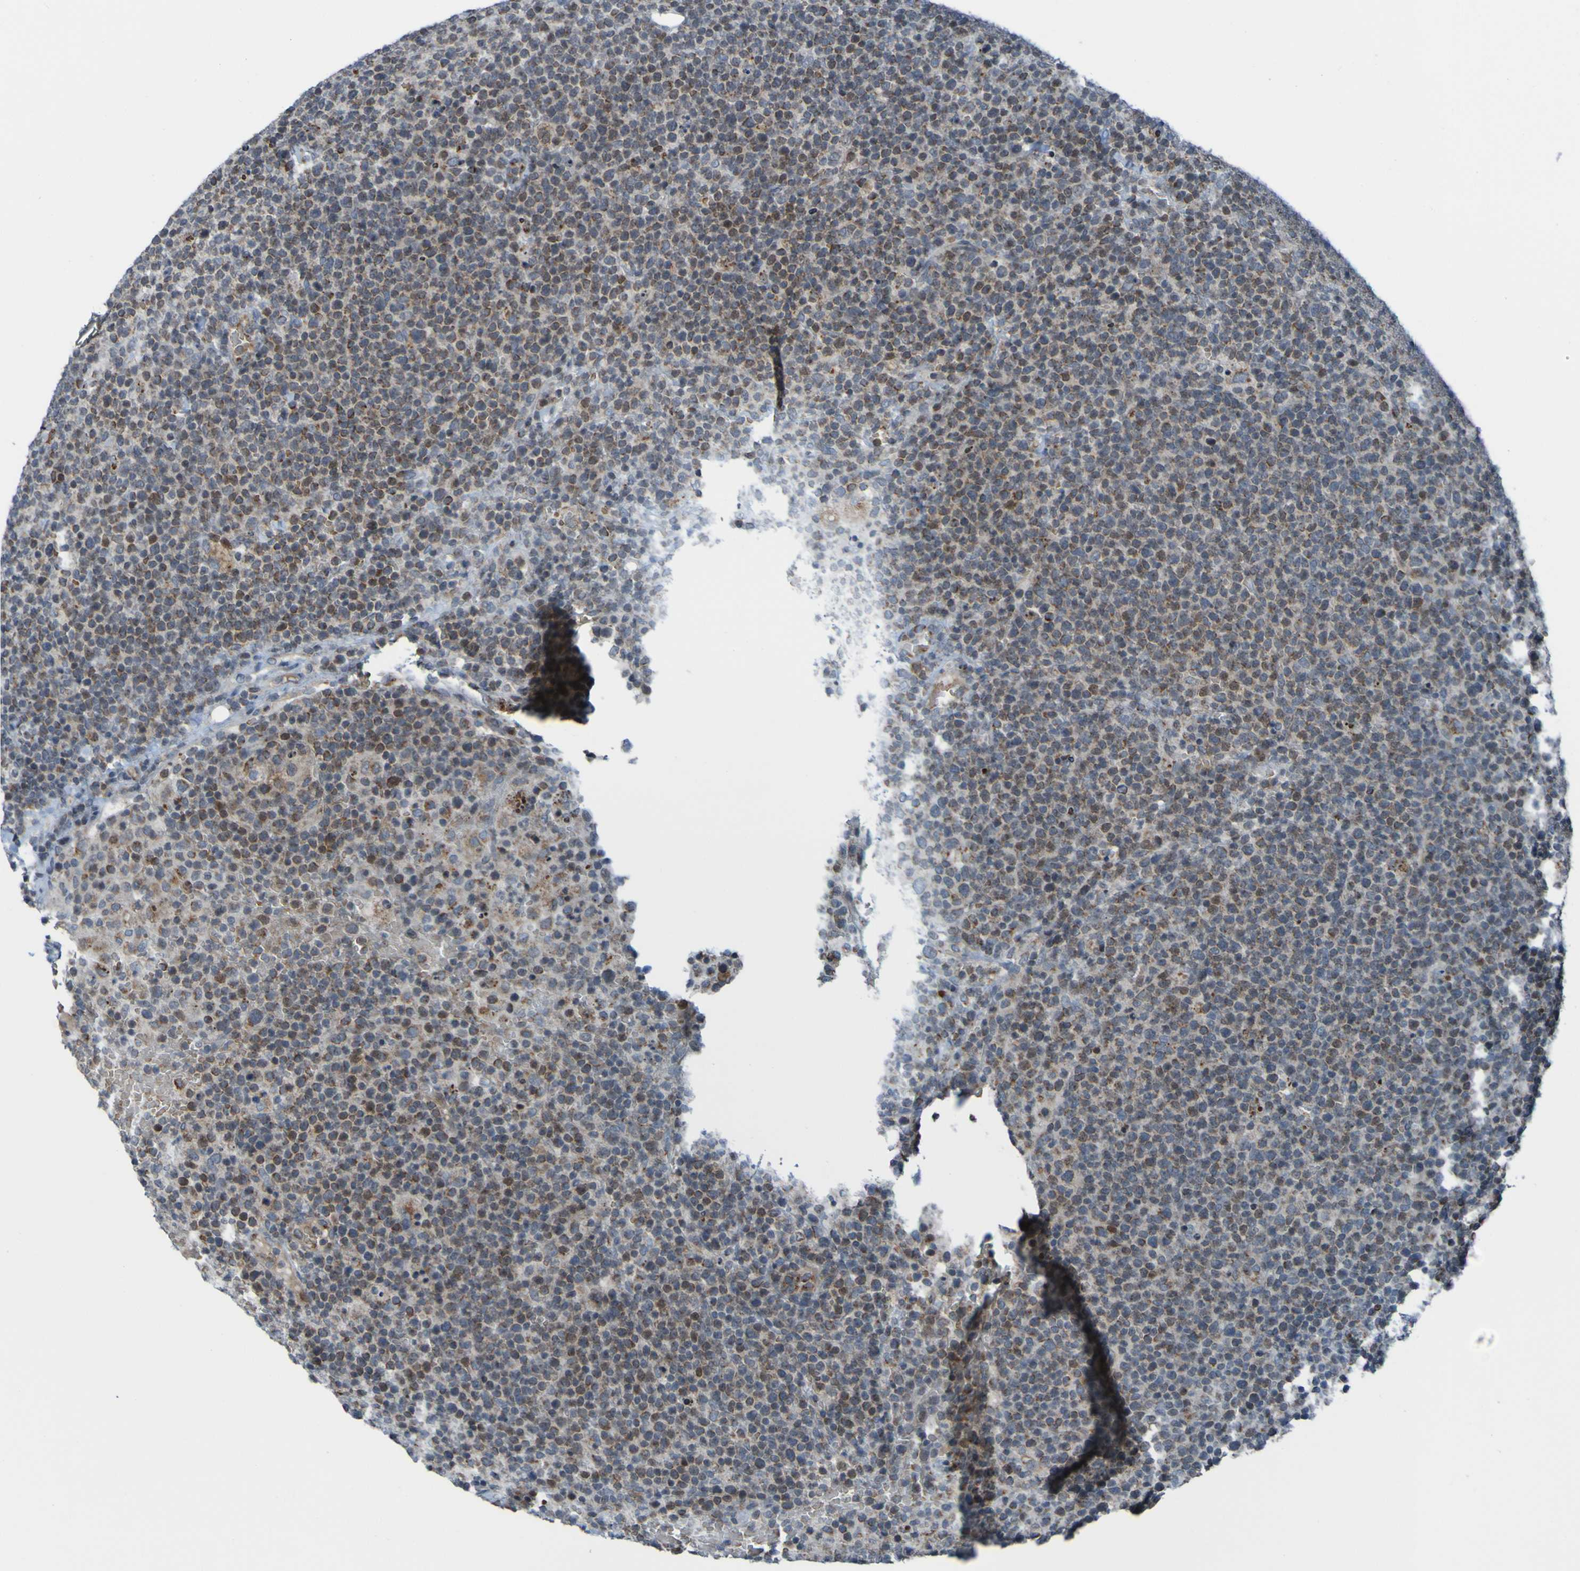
{"staining": {"intensity": "moderate", "quantity": "<25%", "location": "cytoplasmic/membranous"}, "tissue": "lymphoma", "cell_type": "Tumor cells", "image_type": "cancer", "snomed": [{"axis": "morphology", "description": "Malignant lymphoma, non-Hodgkin's type, High grade"}, {"axis": "topography", "description": "Lymph node"}], "caption": "Malignant lymphoma, non-Hodgkin's type (high-grade) stained for a protein (brown) displays moderate cytoplasmic/membranous positive positivity in about <25% of tumor cells.", "gene": "UNG", "patient": {"sex": "male", "age": 61}}